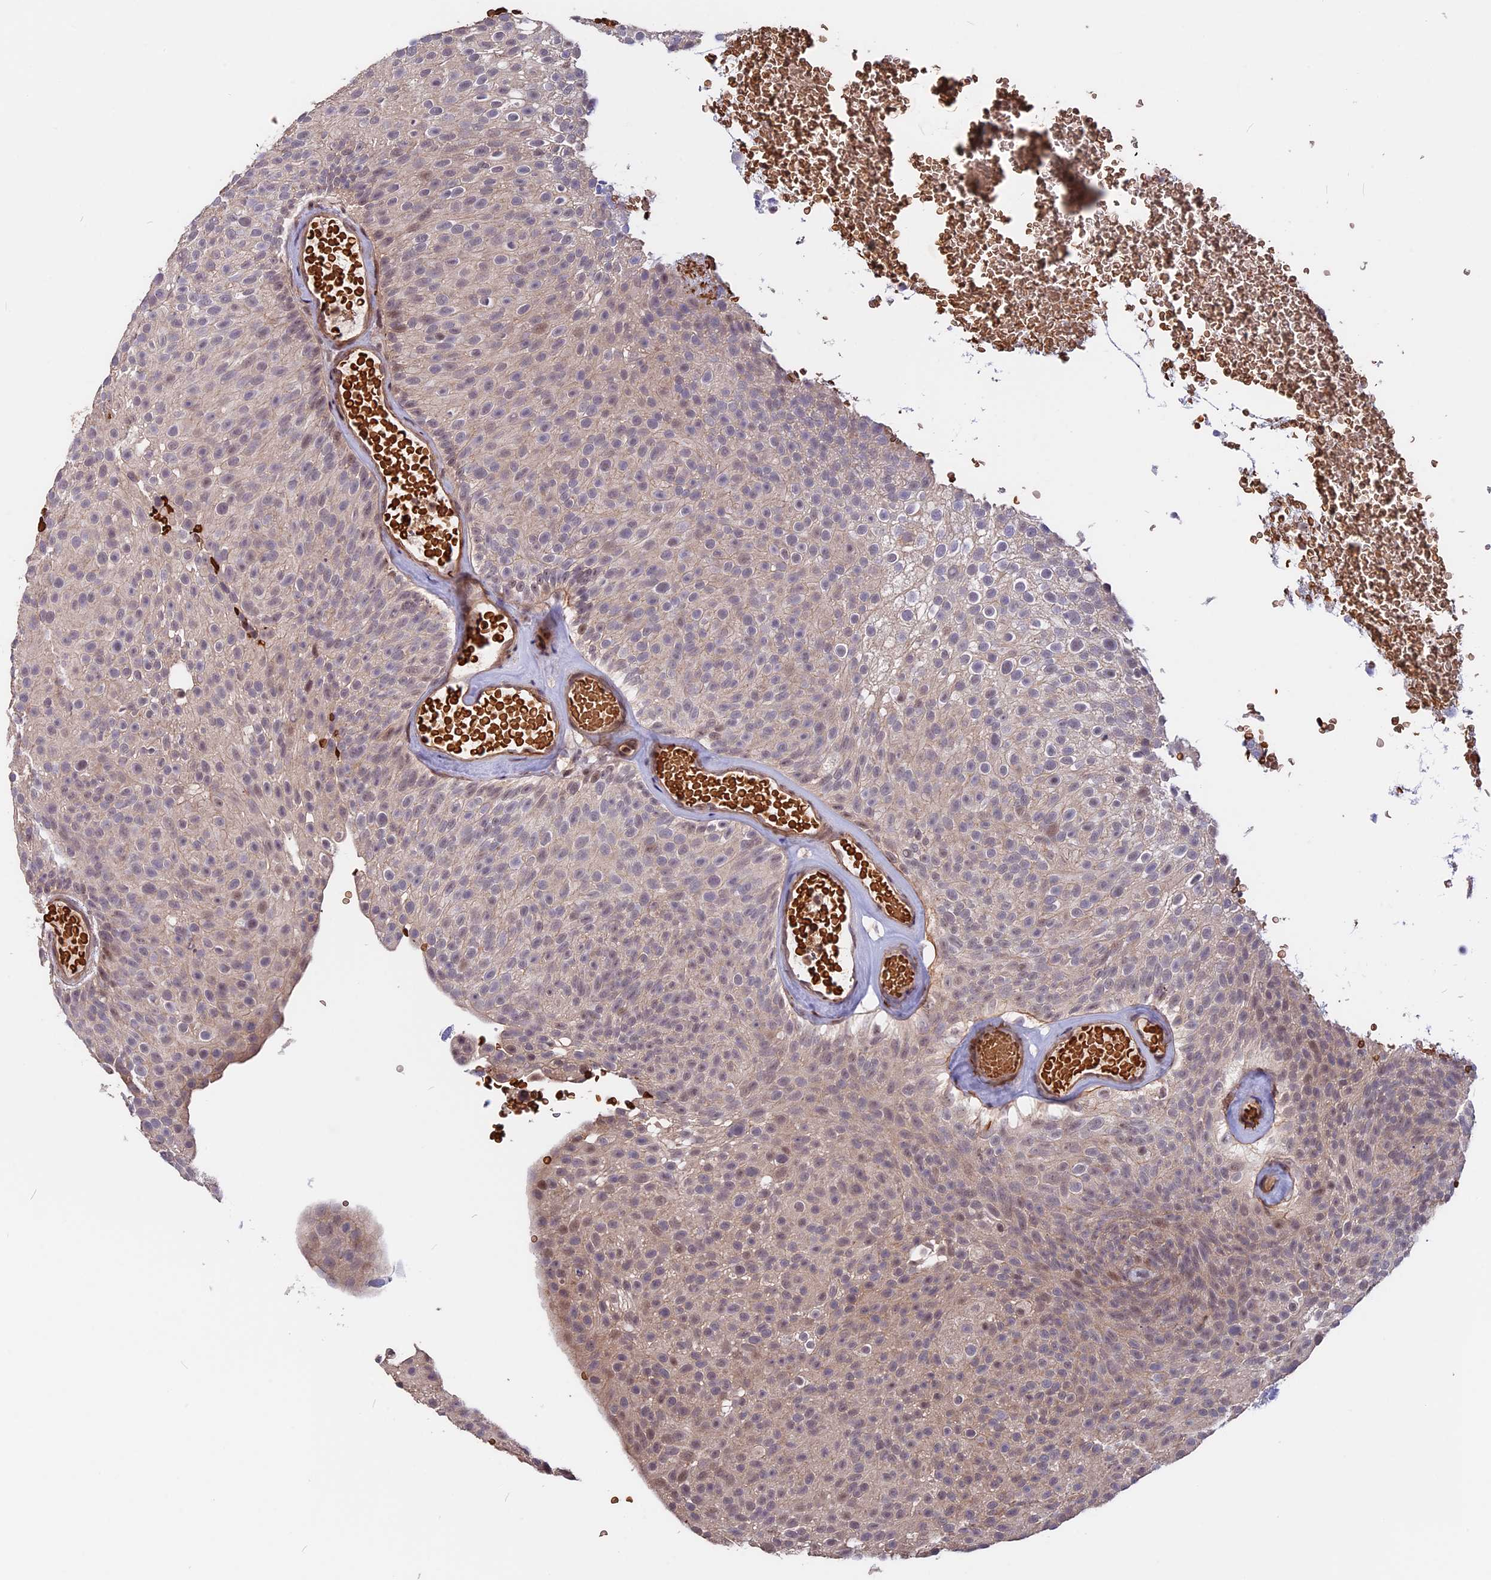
{"staining": {"intensity": "weak", "quantity": "<25%", "location": "cytoplasmic/membranous"}, "tissue": "urothelial cancer", "cell_type": "Tumor cells", "image_type": "cancer", "snomed": [{"axis": "morphology", "description": "Urothelial carcinoma, Low grade"}, {"axis": "topography", "description": "Urinary bladder"}], "caption": "This micrograph is of low-grade urothelial carcinoma stained with immunohistochemistry (IHC) to label a protein in brown with the nuclei are counter-stained blue. There is no positivity in tumor cells.", "gene": "ZC3H10", "patient": {"sex": "male", "age": 78}}